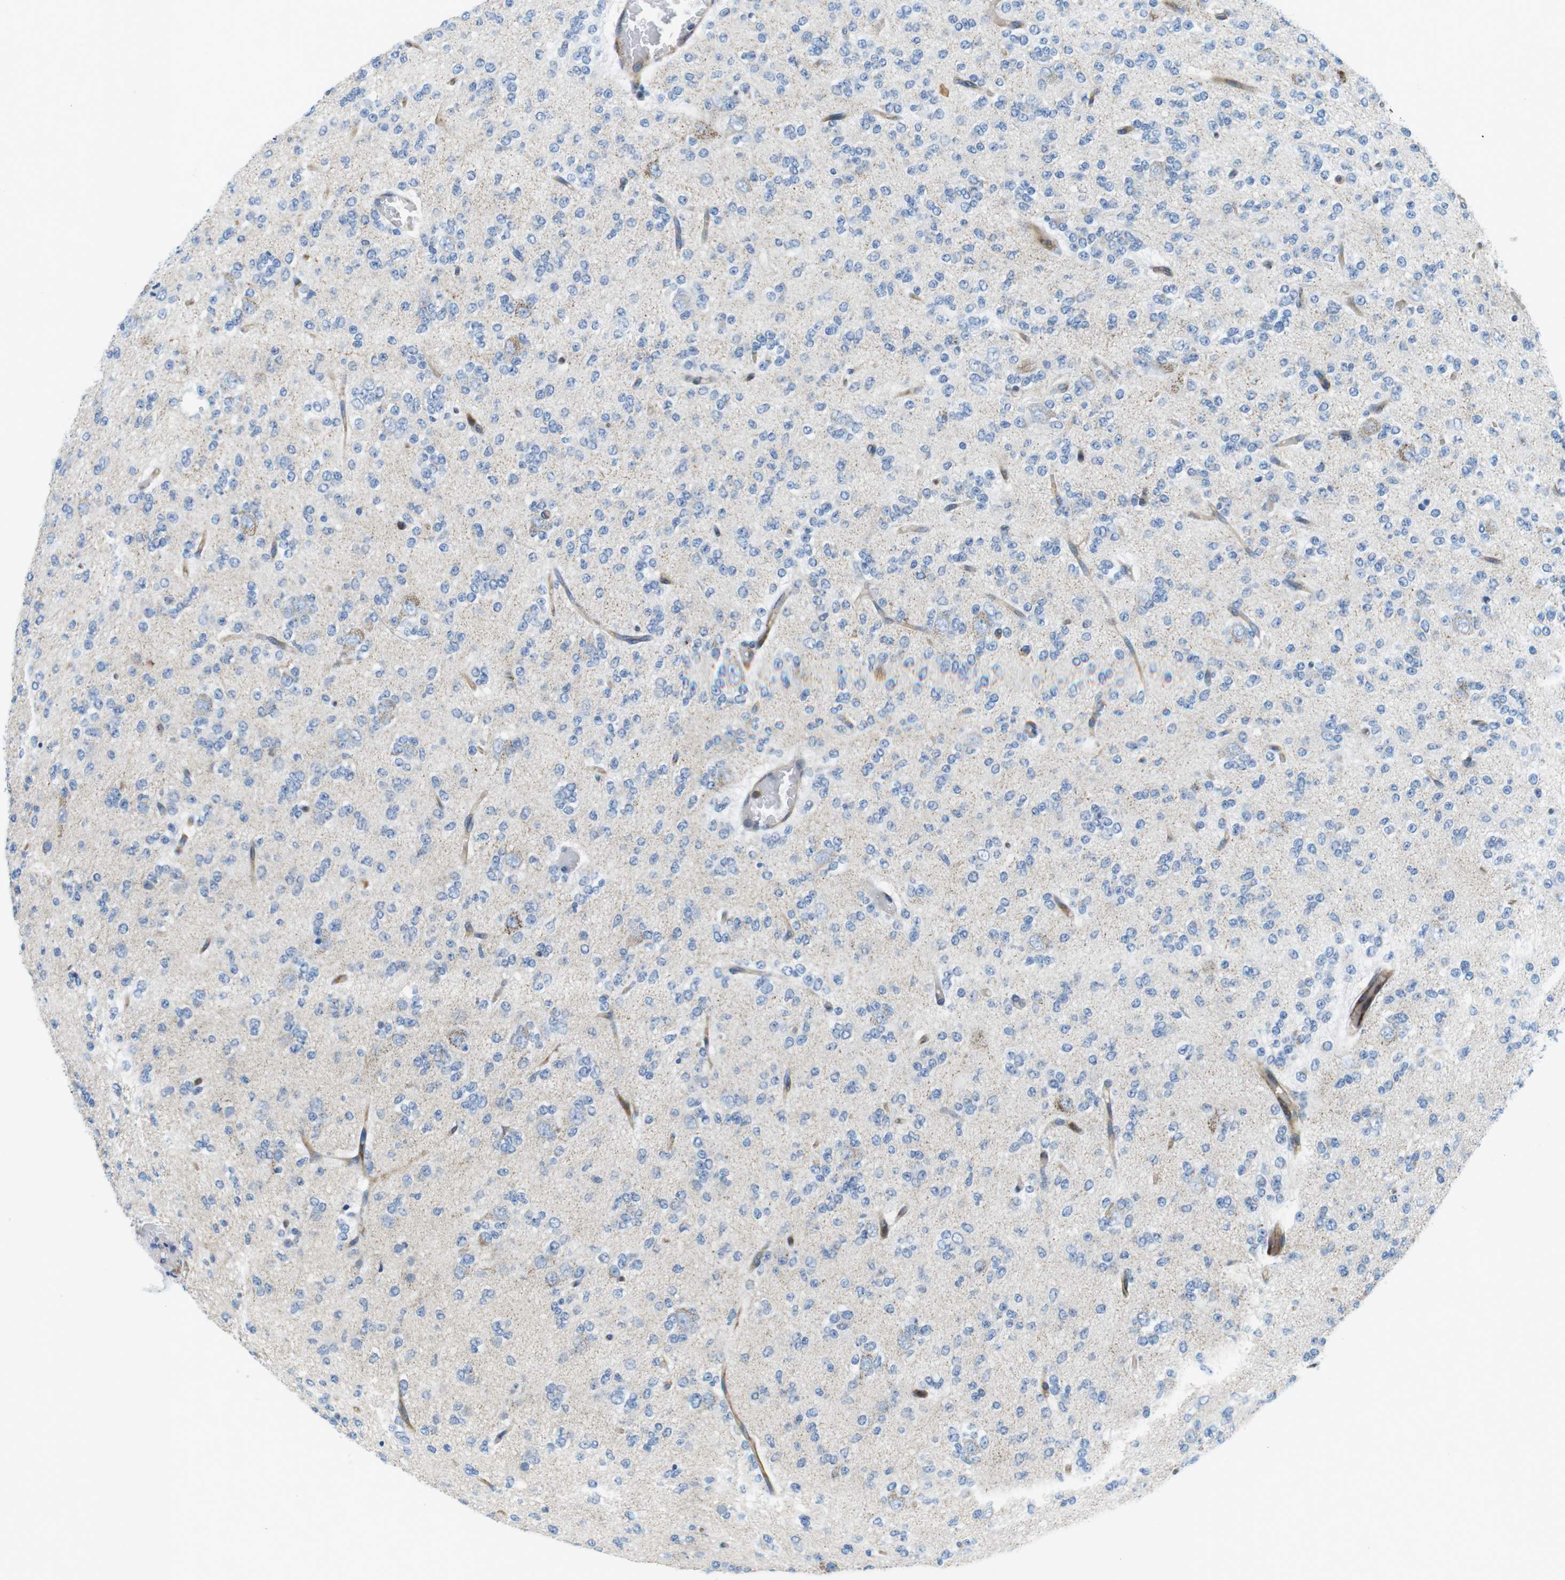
{"staining": {"intensity": "negative", "quantity": "none", "location": "none"}, "tissue": "glioma", "cell_type": "Tumor cells", "image_type": "cancer", "snomed": [{"axis": "morphology", "description": "Glioma, malignant, Low grade"}, {"axis": "topography", "description": "Brain"}], "caption": "Glioma was stained to show a protein in brown. There is no significant positivity in tumor cells.", "gene": "EMP2", "patient": {"sex": "male", "age": 38}}